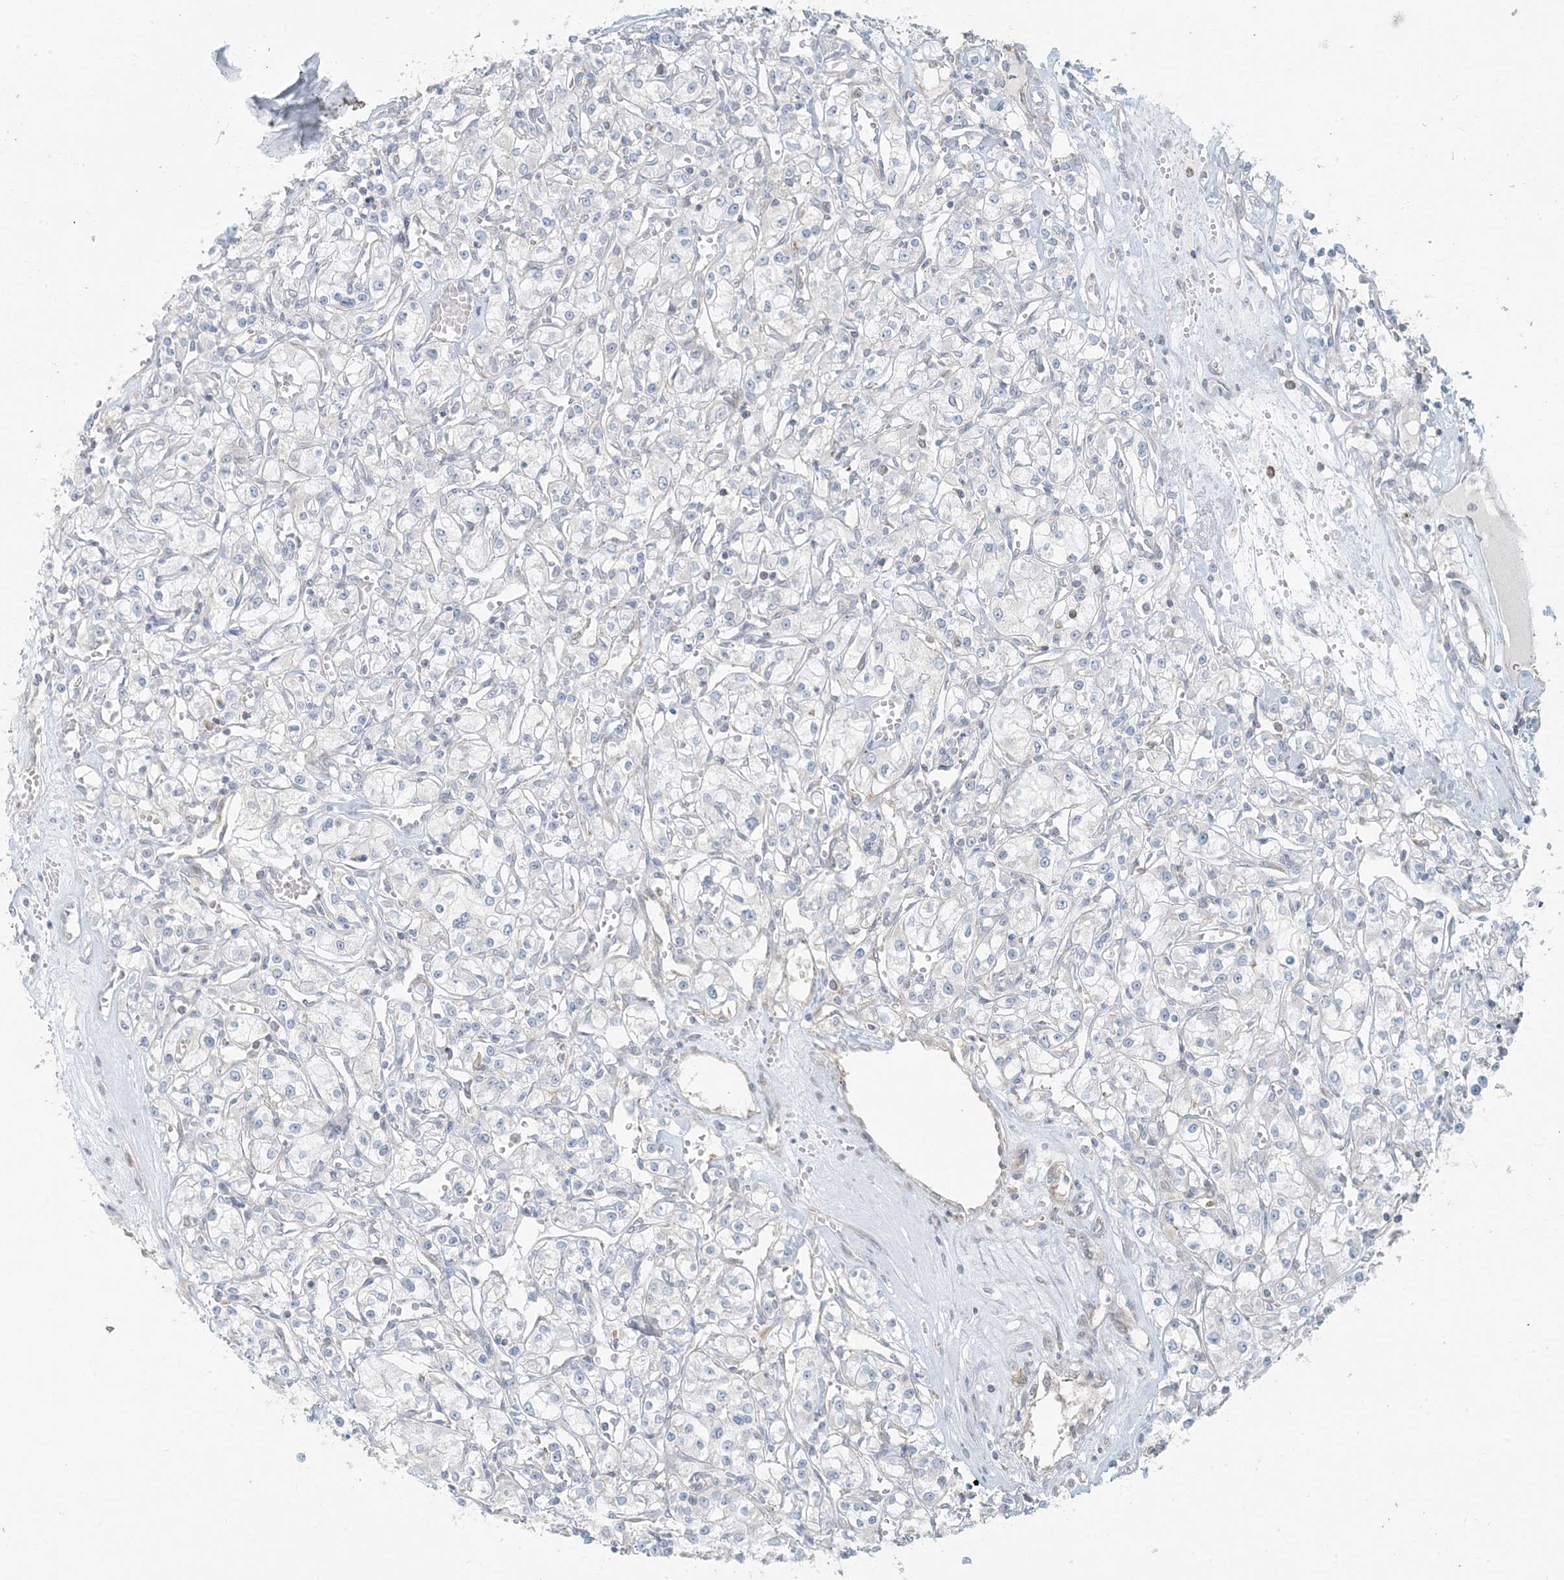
{"staining": {"intensity": "negative", "quantity": "none", "location": "none"}, "tissue": "renal cancer", "cell_type": "Tumor cells", "image_type": "cancer", "snomed": [{"axis": "morphology", "description": "Adenocarcinoma, NOS"}, {"axis": "topography", "description": "Kidney"}], "caption": "Tumor cells are negative for brown protein staining in renal cancer (adenocarcinoma).", "gene": "HACL1", "patient": {"sex": "female", "age": 59}}